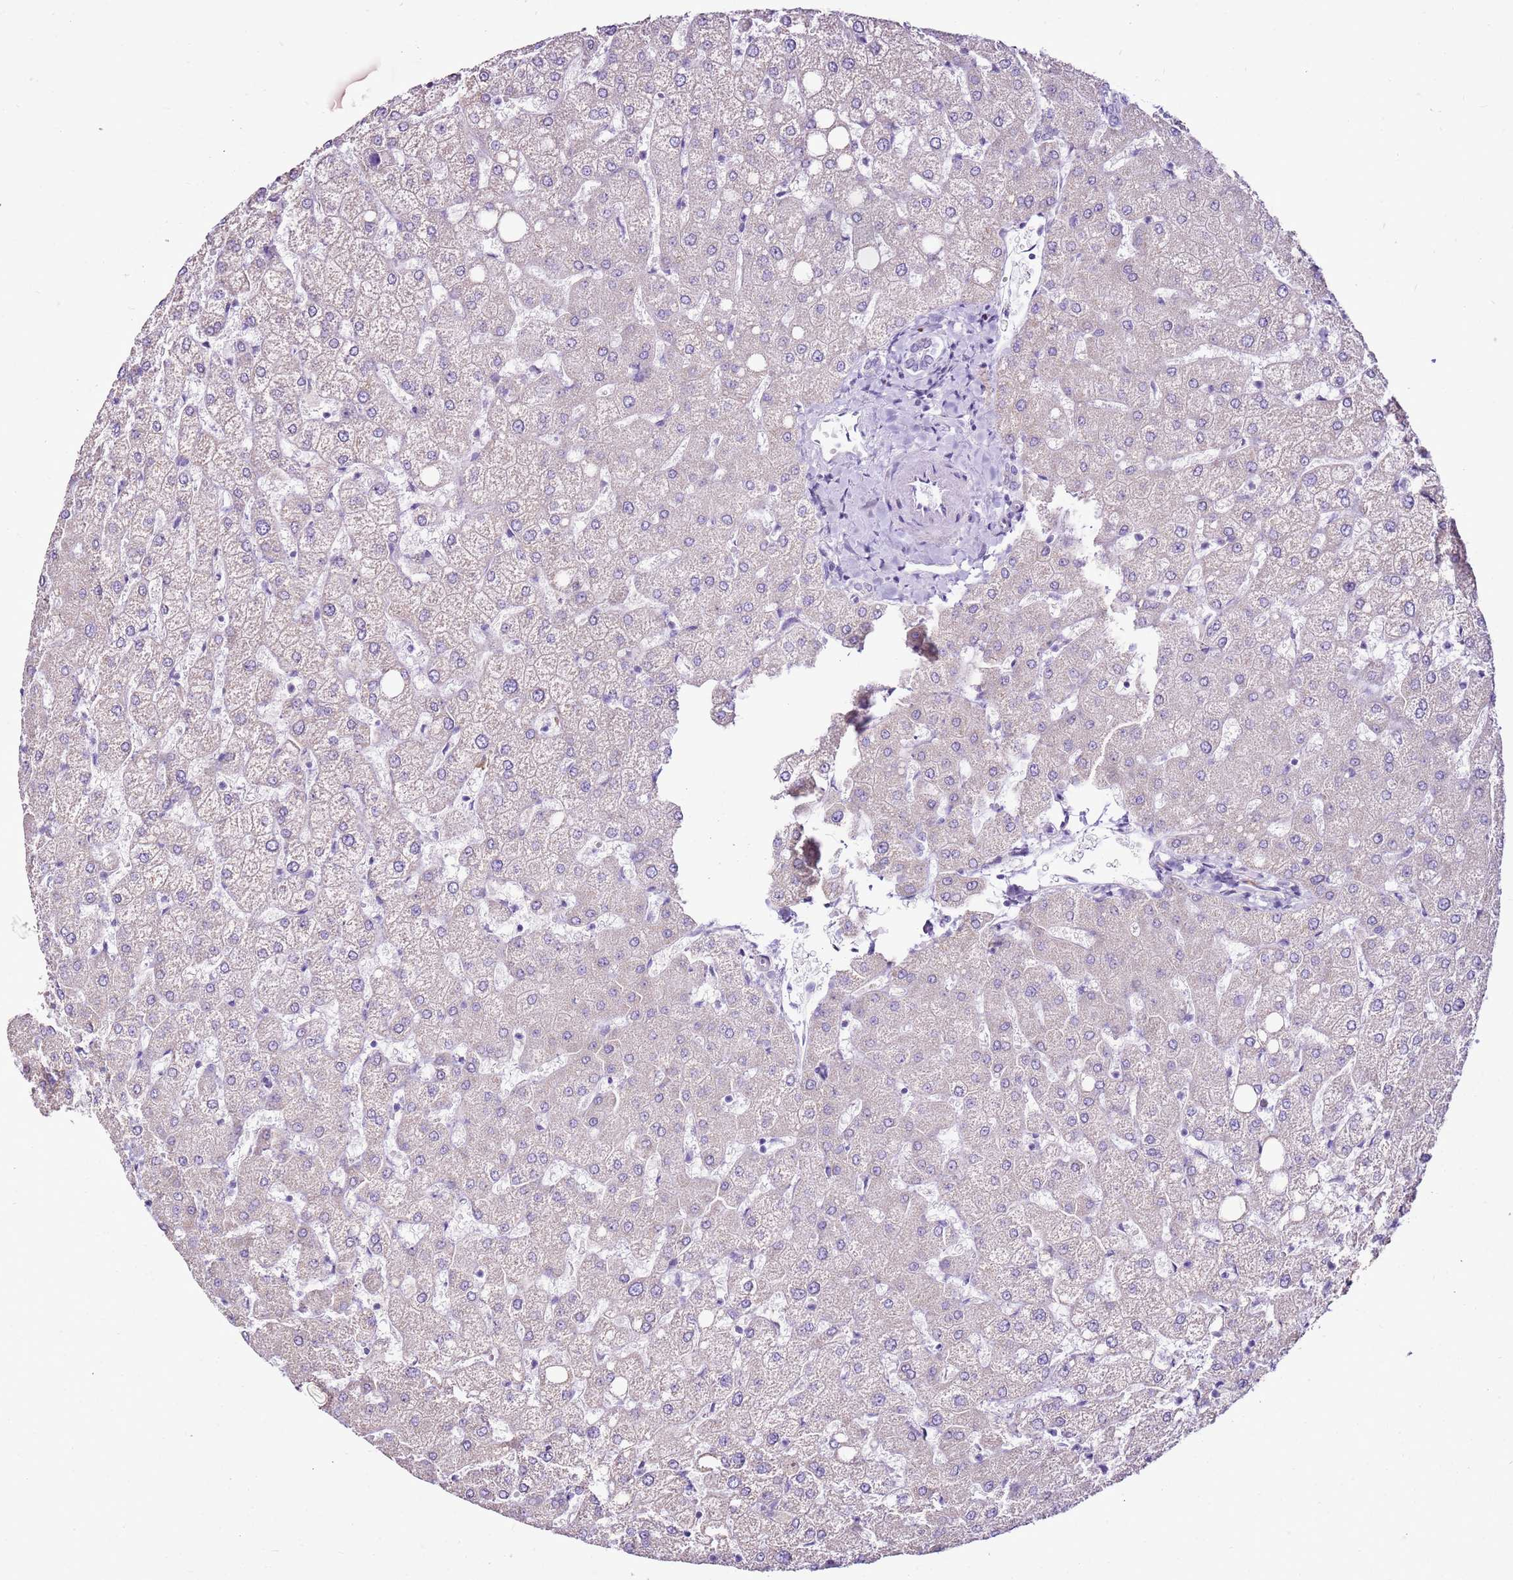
{"staining": {"intensity": "negative", "quantity": "none", "location": "none"}, "tissue": "liver", "cell_type": "Cholangiocytes", "image_type": "normal", "snomed": [{"axis": "morphology", "description": "Normal tissue, NOS"}, {"axis": "topography", "description": "Liver"}], "caption": "High magnification brightfield microscopy of unremarkable liver stained with DAB (3,3'-diaminobenzidine) (brown) and counterstained with hematoxylin (blue): cholangiocytes show no significant expression. (Stains: DAB (3,3'-diaminobenzidine) IHC with hematoxylin counter stain, Microscopy: brightfield microscopy at high magnification).", "gene": "SLC38A5", "patient": {"sex": "female", "age": 54}}